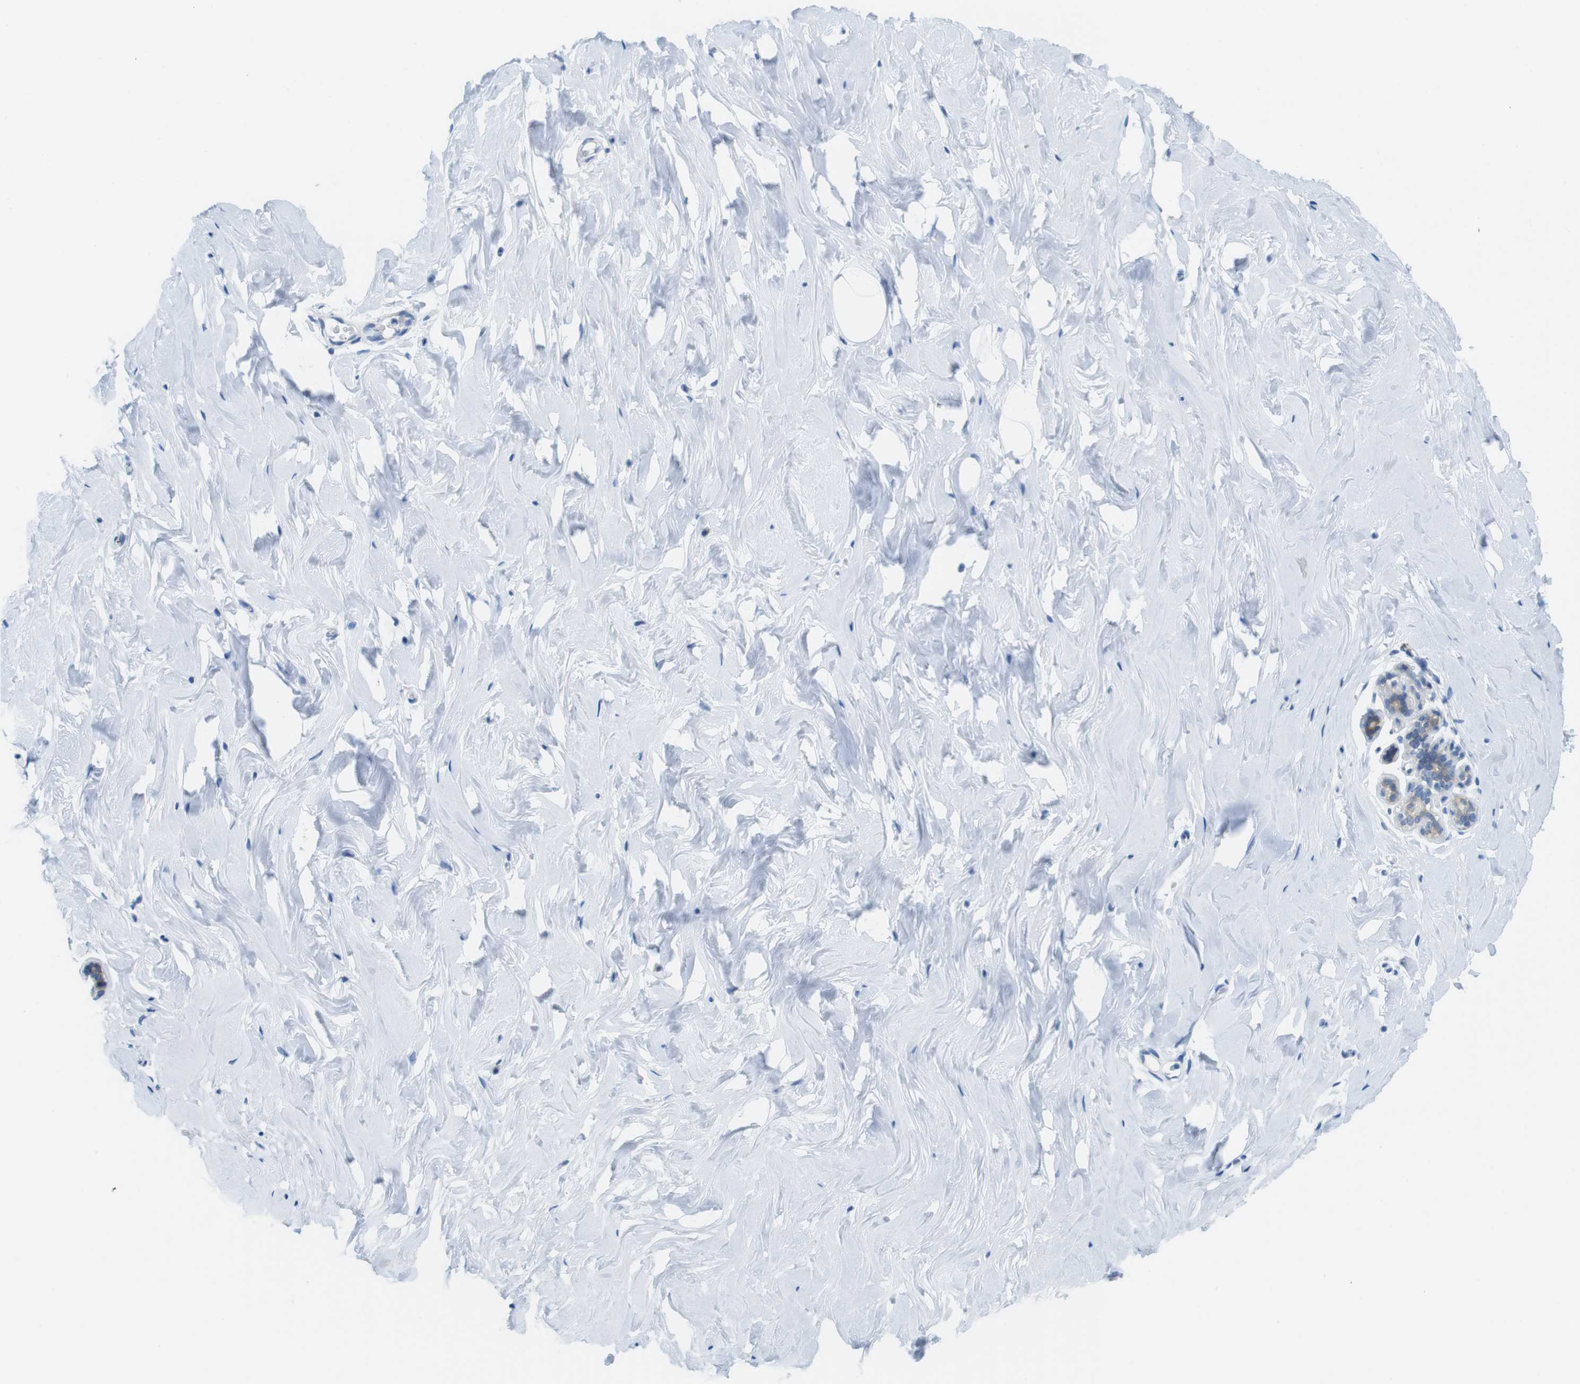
{"staining": {"intensity": "negative", "quantity": "none", "location": "none"}, "tissue": "breast", "cell_type": "Adipocytes", "image_type": "normal", "snomed": [{"axis": "morphology", "description": "Normal tissue, NOS"}, {"axis": "topography", "description": "Breast"}], "caption": "The image exhibits no significant positivity in adipocytes of breast.", "gene": "CASP2", "patient": {"sex": "female", "age": 75}}